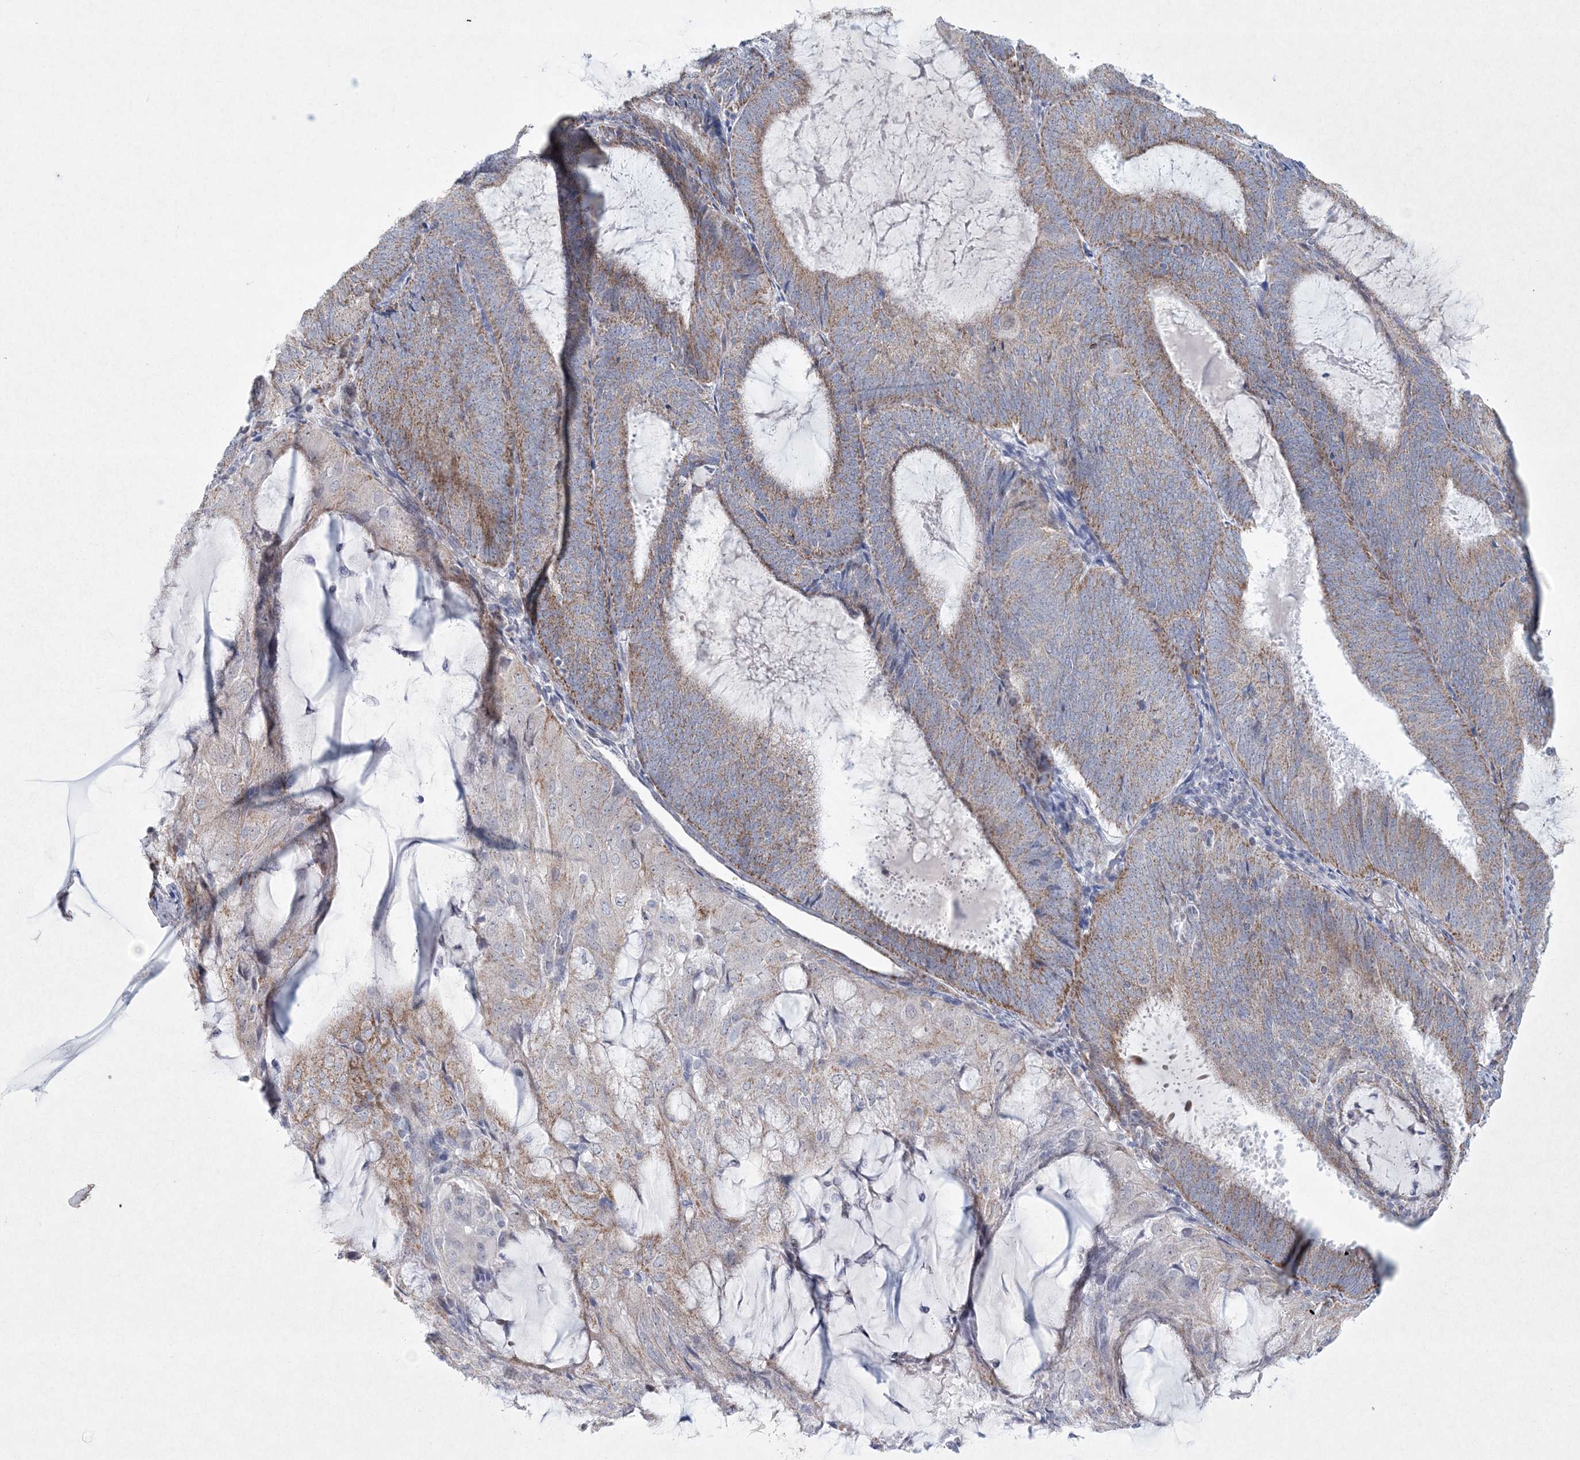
{"staining": {"intensity": "moderate", "quantity": ">75%", "location": "cytoplasmic/membranous"}, "tissue": "endometrial cancer", "cell_type": "Tumor cells", "image_type": "cancer", "snomed": [{"axis": "morphology", "description": "Adenocarcinoma, NOS"}, {"axis": "topography", "description": "Endometrium"}], "caption": "Immunohistochemical staining of adenocarcinoma (endometrial) demonstrates medium levels of moderate cytoplasmic/membranous staining in about >75% of tumor cells.", "gene": "CES4A", "patient": {"sex": "female", "age": 81}}